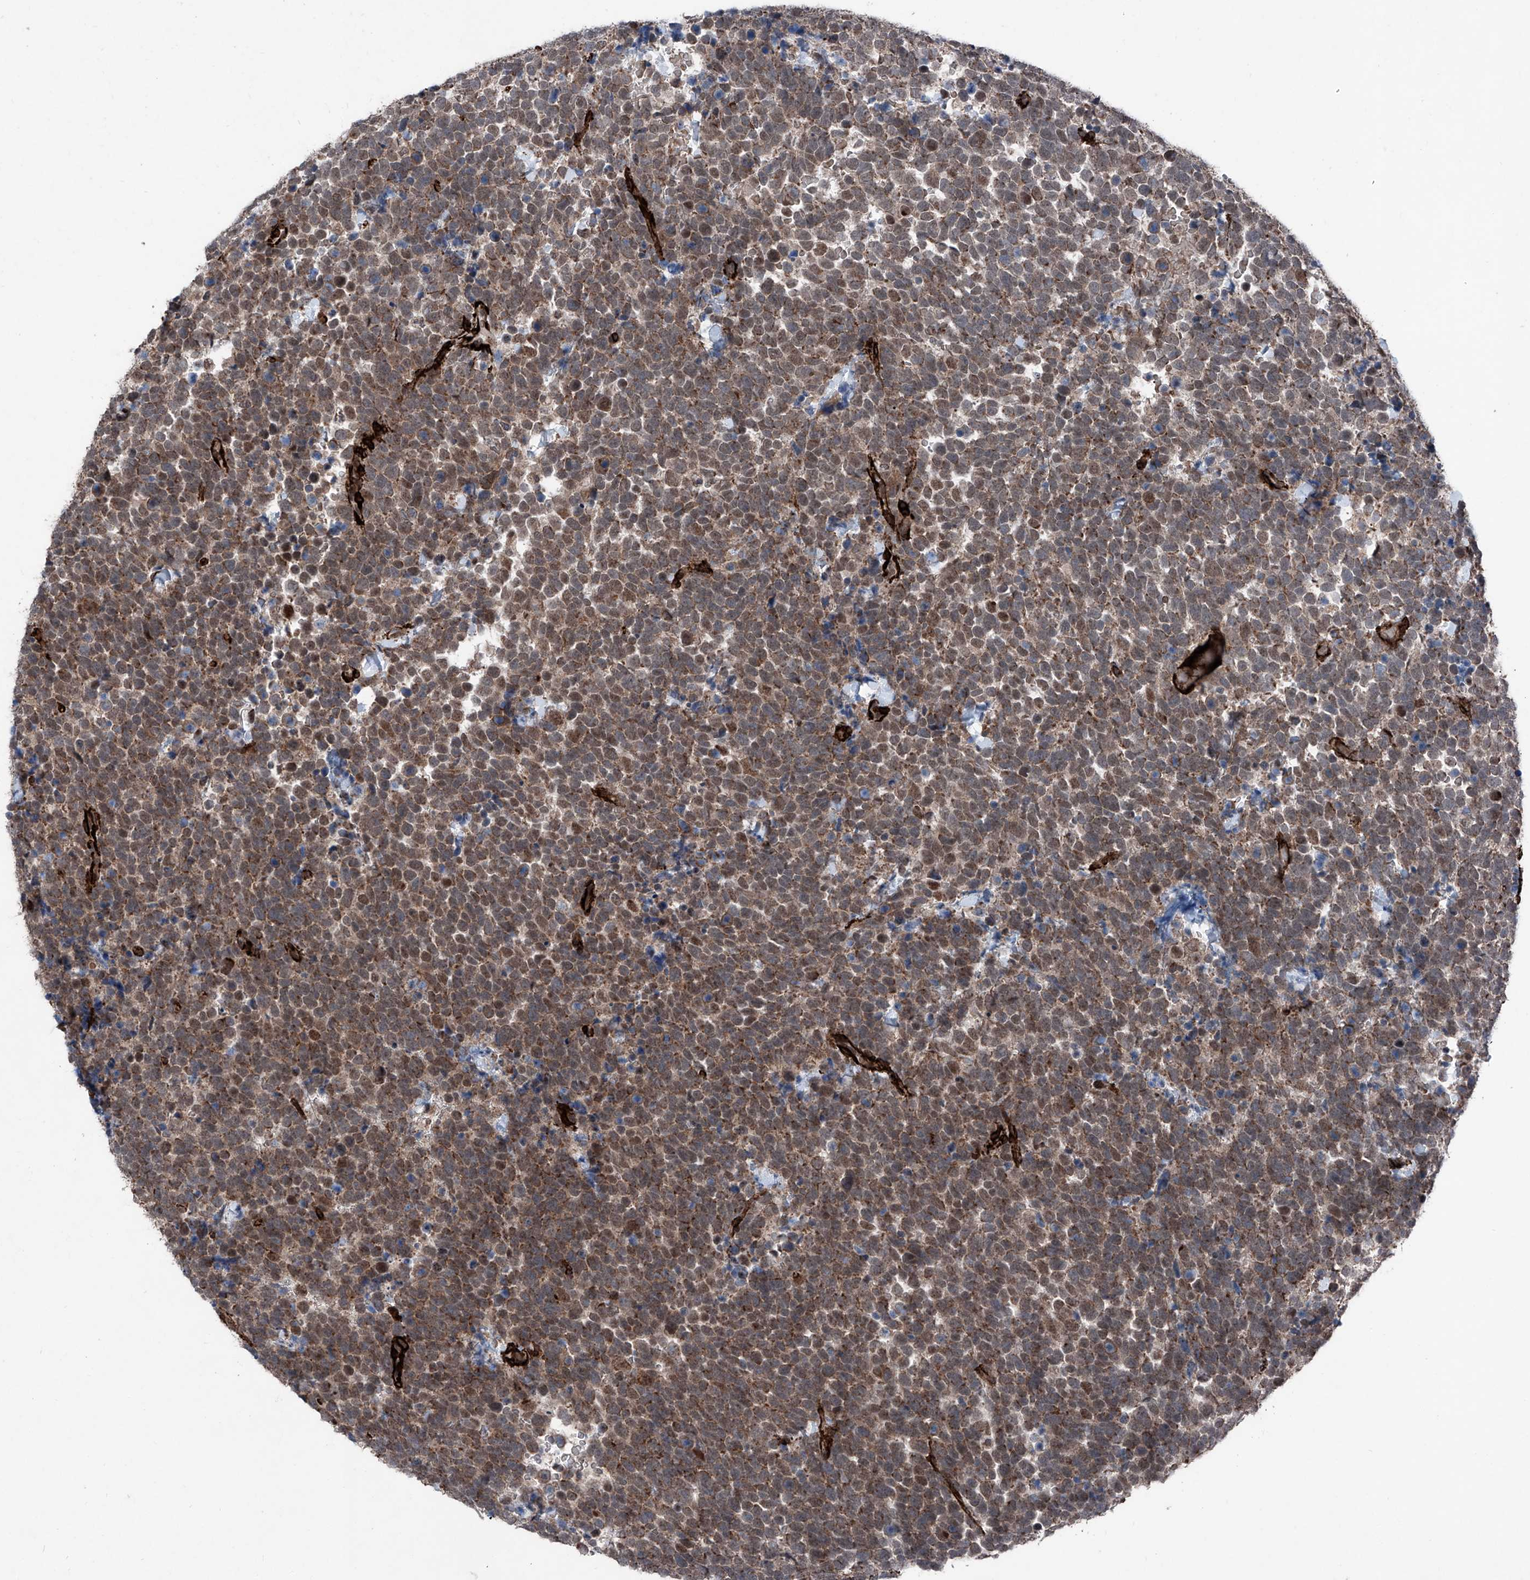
{"staining": {"intensity": "moderate", "quantity": ">75%", "location": "cytoplasmic/membranous,nuclear"}, "tissue": "urothelial cancer", "cell_type": "Tumor cells", "image_type": "cancer", "snomed": [{"axis": "morphology", "description": "Urothelial carcinoma, High grade"}, {"axis": "topography", "description": "Urinary bladder"}], "caption": "Protein expression analysis of human urothelial cancer reveals moderate cytoplasmic/membranous and nuclear expression in approximately >75% of tumor cells.", "gene": "COA7", "patient": {"sex": "female", "age": 82}}